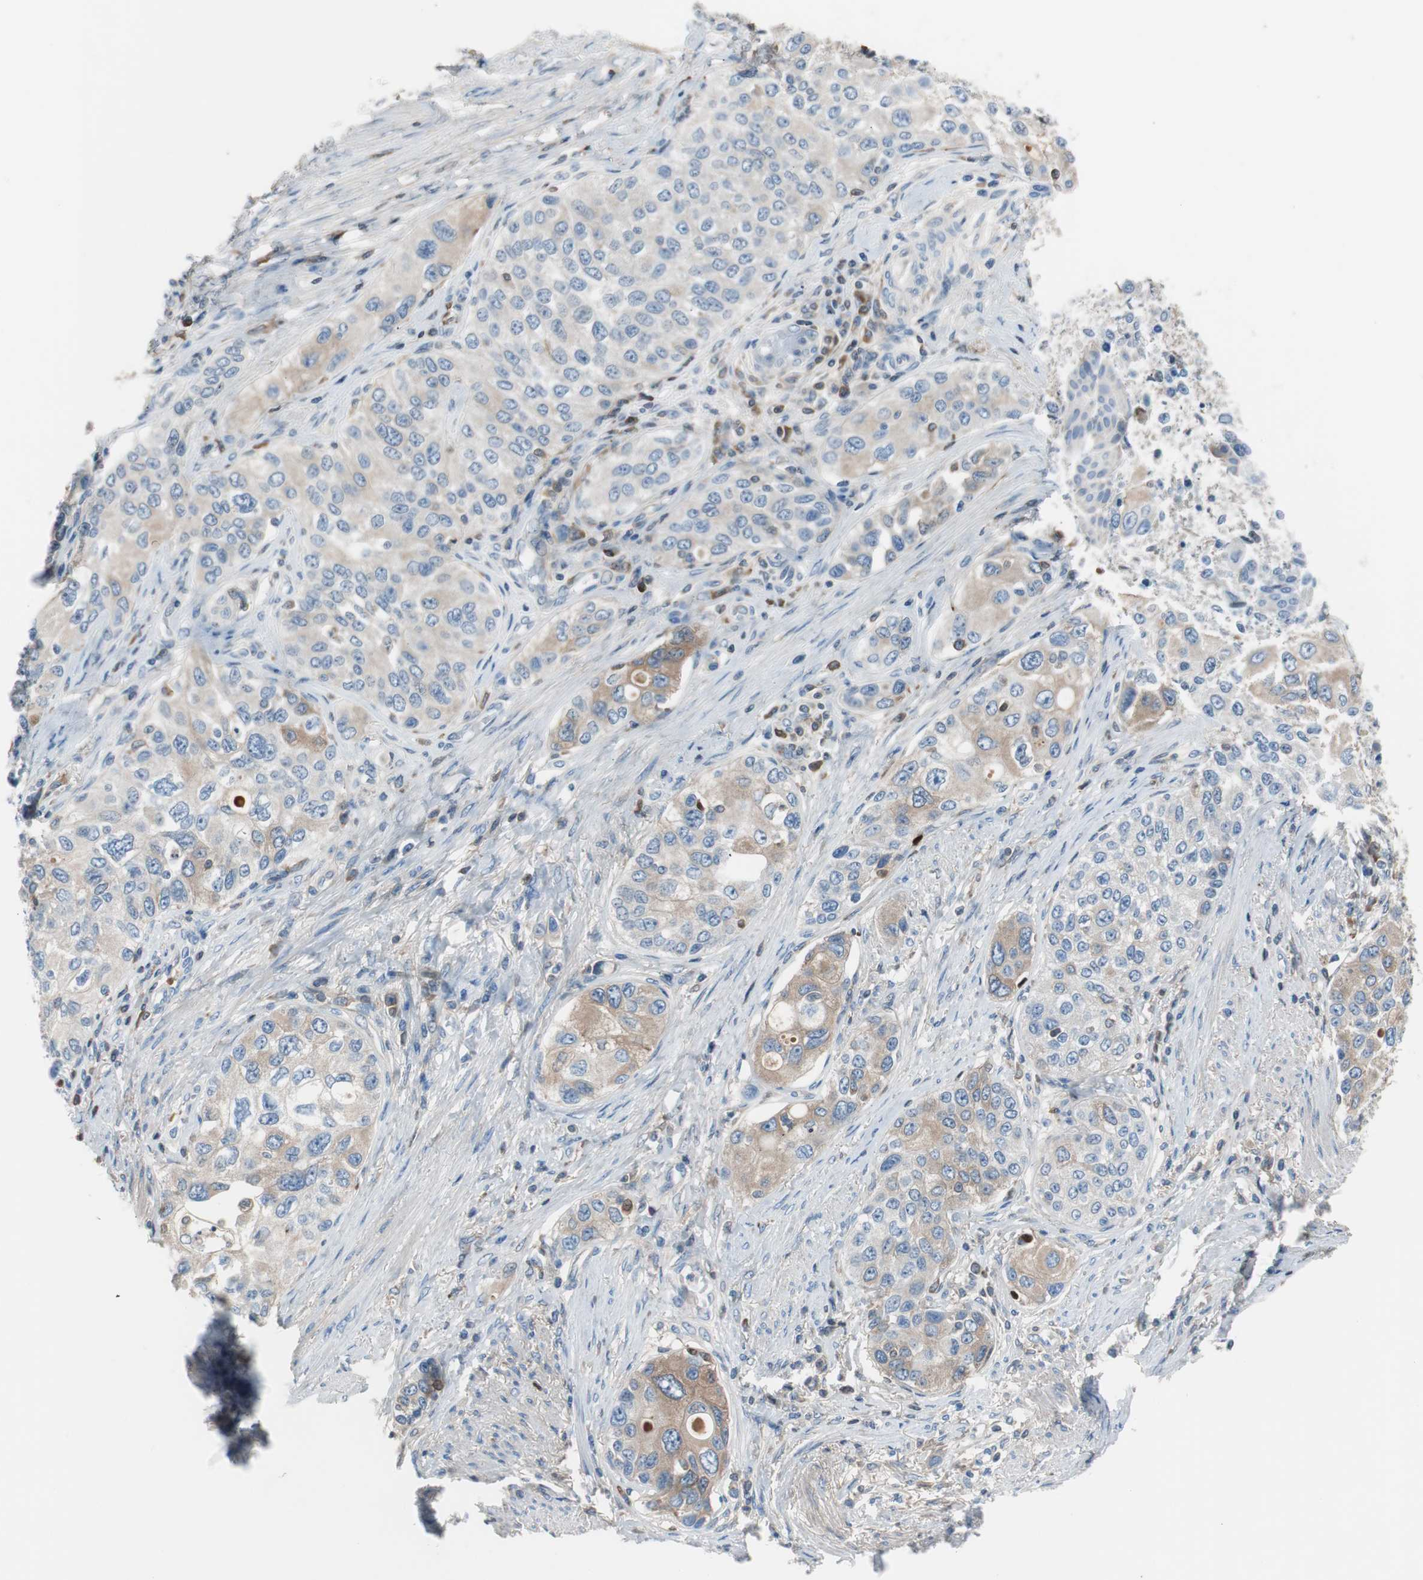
{"staining": {"intensity": "weak", "quantity": "25%-75%", "location": "cytoplasmic/membranous"}, "tissue": "urothelial cancer", "cell_type": "Tumor cells", "image_type": "cancer", "snomed": [{"axis": "morphology", "description": "Urothelial carcinoma, High grade"}, {"axis": "topography", "description": "Urinary bladder"}], "caption": "Immunohistochemical staining of human high-grade urothelial carcinoma exhibits low levels of weak cytoplasmic/membranous staining in about 25%-75% of tumor cells.", "gene": "SERPINF1", "patient": {"sex": "female", "age": 56}}